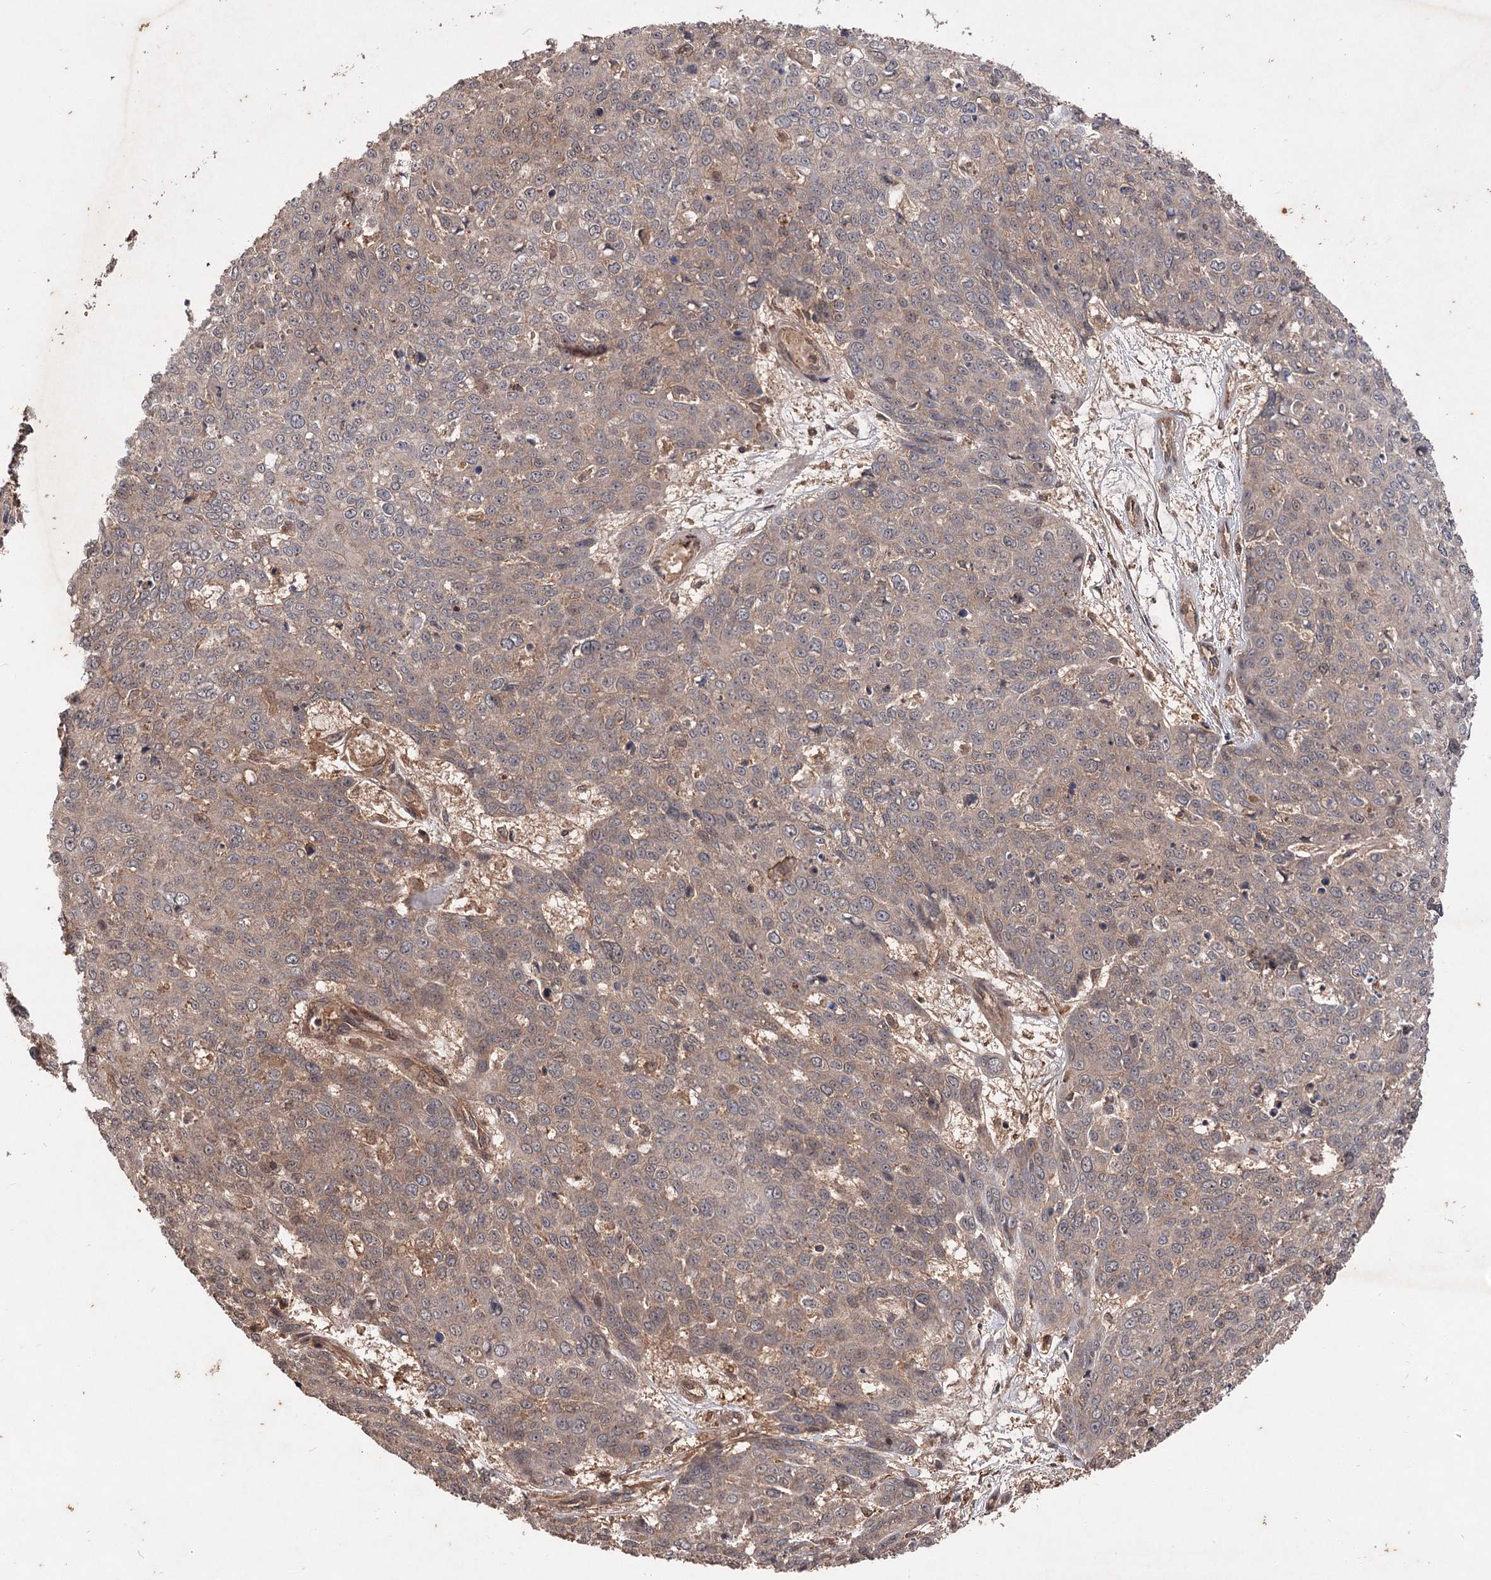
{"staining": {"intensity": "weak", "quantity": "25%-75%", "location": "cytoplasmic/membranous"}, "tissue": "skin cancer", "cell_type": "Tumor cells", "image_type": "cancer", "snomed": [{"axis": "morphology", "description": "Squamous cell carcinoma, NOS"}, {"axis": "topography", "description": "Skin"}], "caption": "Protein staining shows weak cytoplasmic/membranous expression in approximately 25%-75% of tumor cells in squamous cell carcinoma (skin).", "gene": "ADK", "patient": {"sex": "male", "age": 71}}